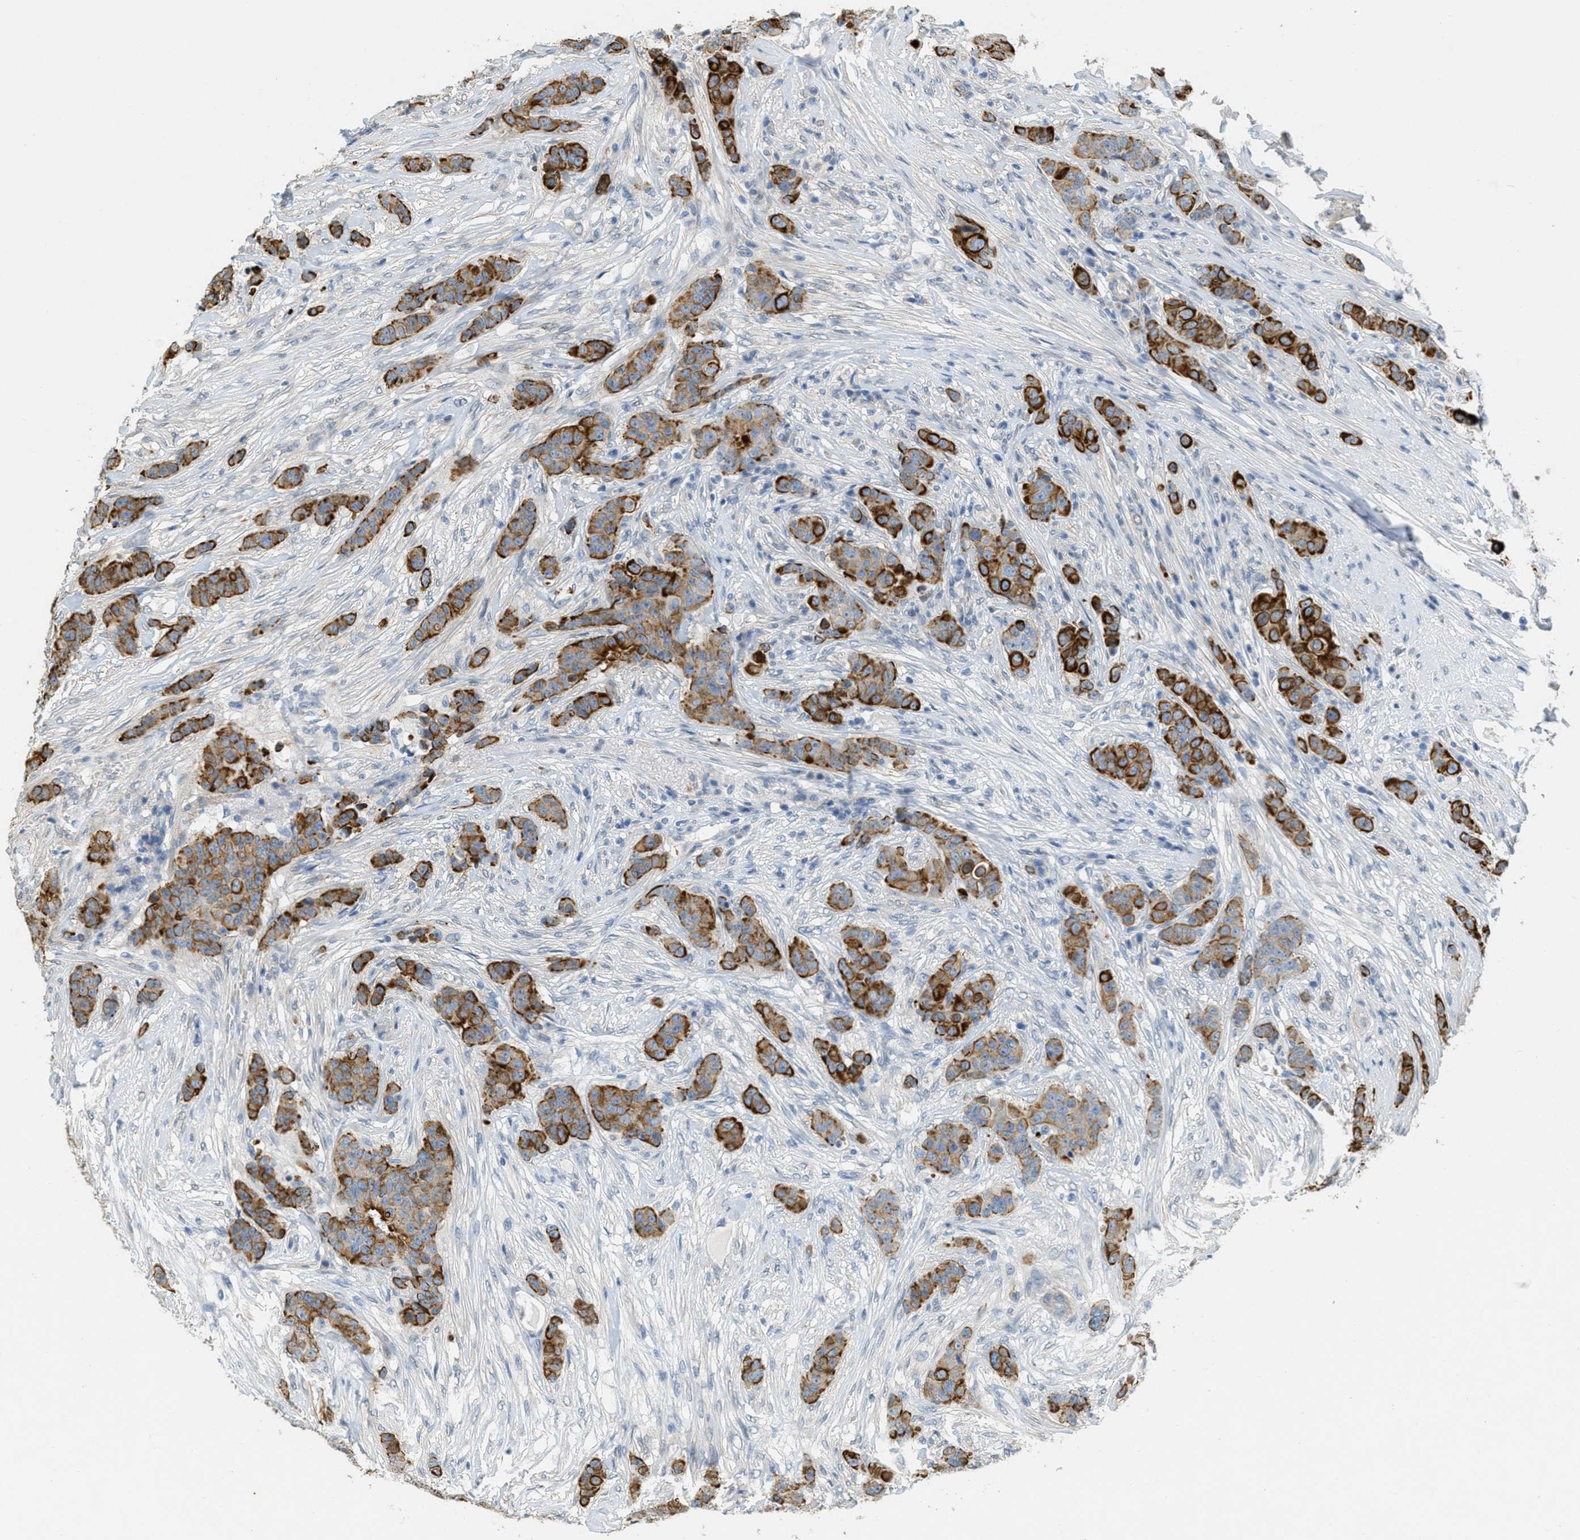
{"staining": {"intensity": "strong", "quantity": ">75%", "location": "cytoplasmic/membranous"}, "tissue": "breast cancer", "cell_type": "Tumor cells", "image_type": "cancer", "snomed": [{"axis": "morphology", "description": "Normal tissue, NOS"}, {"axis": "morphology", "description": "Duct carcinoma"}, {"axis": "topography", "description": "Breast"}], "caption": "IHC (DAB (3,3'-diaminobenzidine)) staining of breast invasive ductal carcinoma shows strong cytoplasmic/membranous protein staining in approximately >75% of tumor cells.", "gene": "MRS2", "patient": {"sex": "female", "age": 40}}